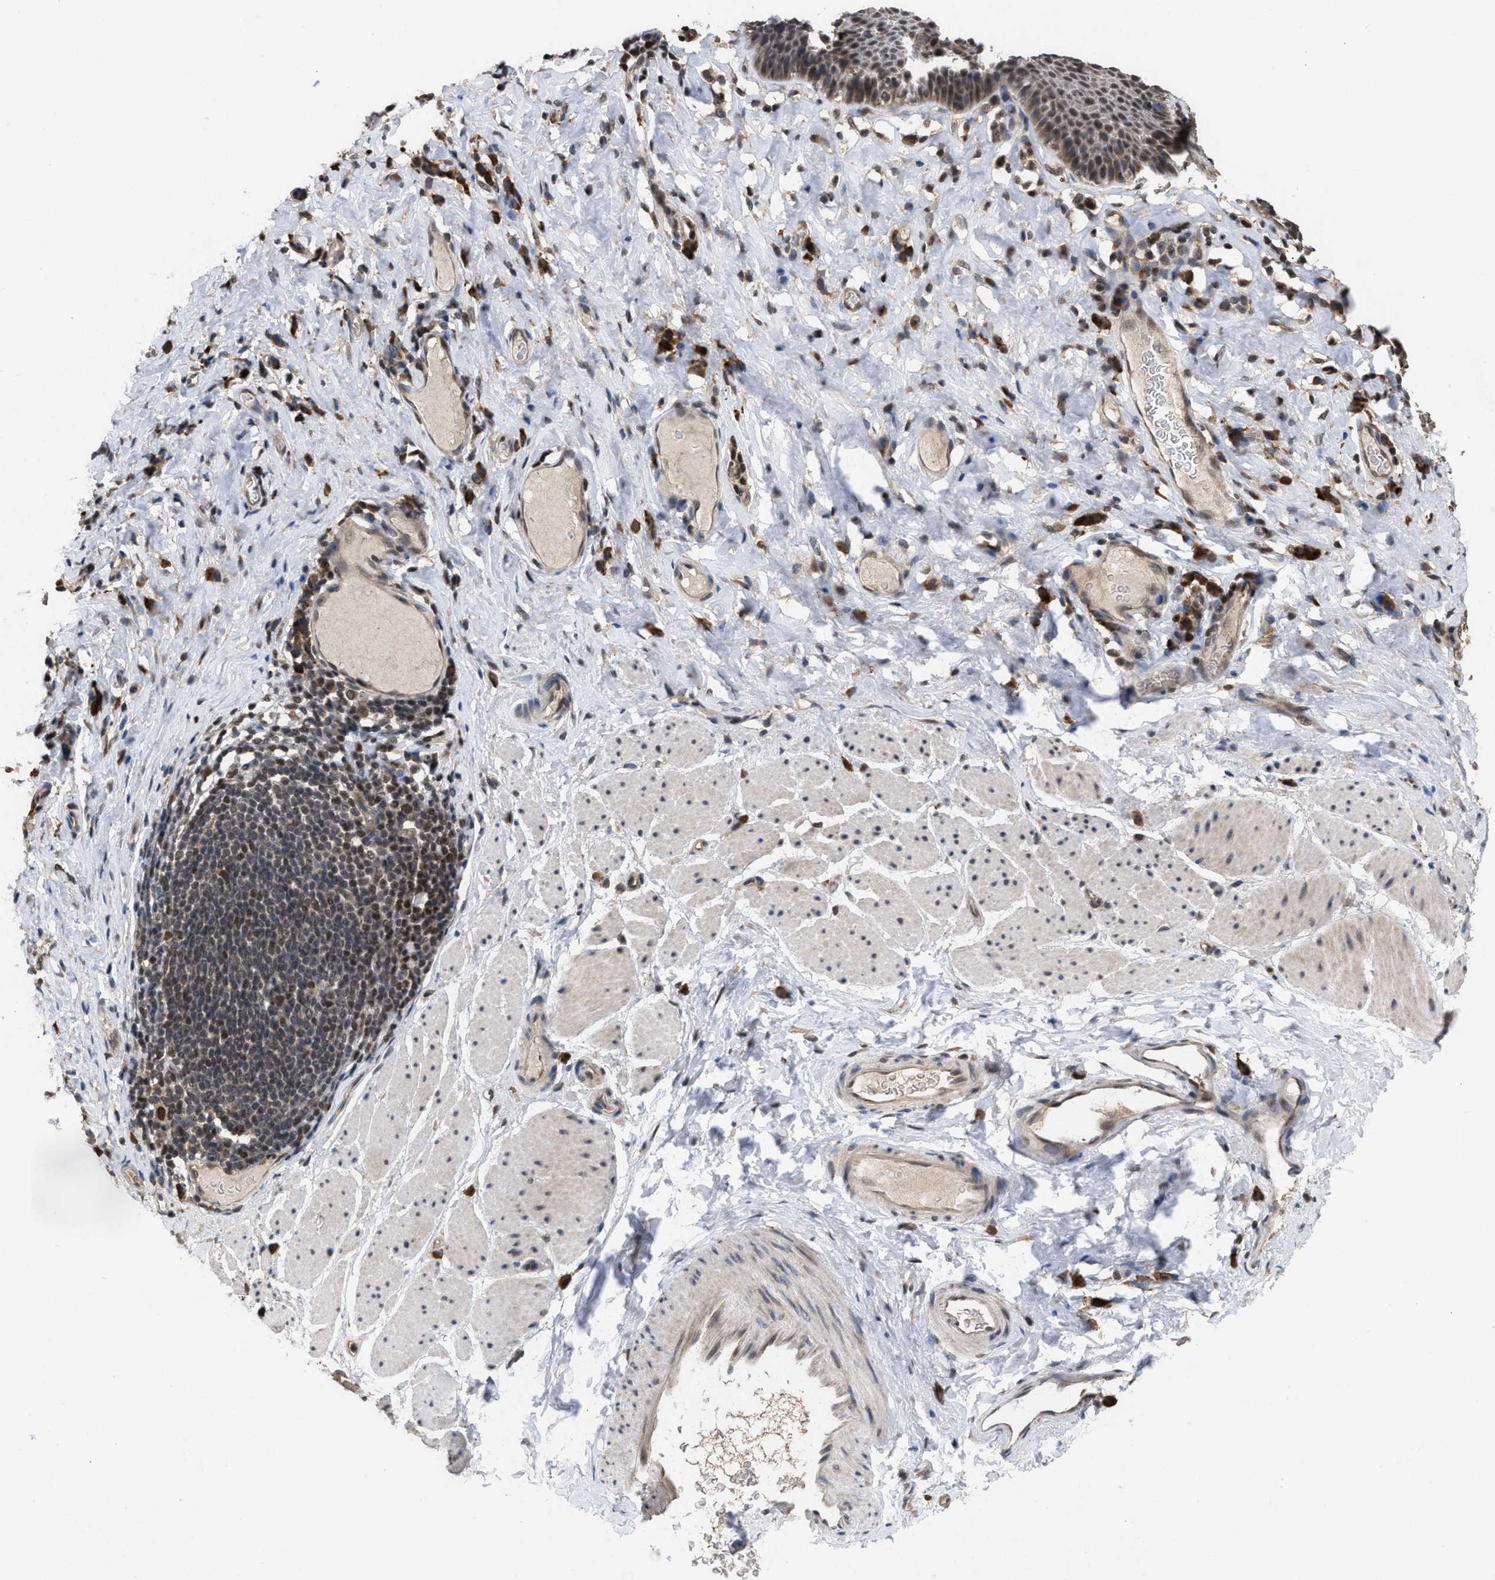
{"staining": {"intensity": "moderate", "quantity": ">75%", "location": "nuclear"}, "tissue": "esophagus", "cell_type": "Squamous epithelial cells", "image_type": "normal", "snomed": [{"axis": "morphology", "description": "Normal tissue, NOS"}, {"axis": "topography", "description": "Esophagus"}], "caption": "A high-resolution micrograph shows IHC staining of normal esophagus, which displays moderate nuclear staining in about >75% of squamous epithelial cells. (Brightfield microscopy of DAB IHC at high magnification).", "gene": "C9orf78", "patient": {"sex": "female", "age": 61}}